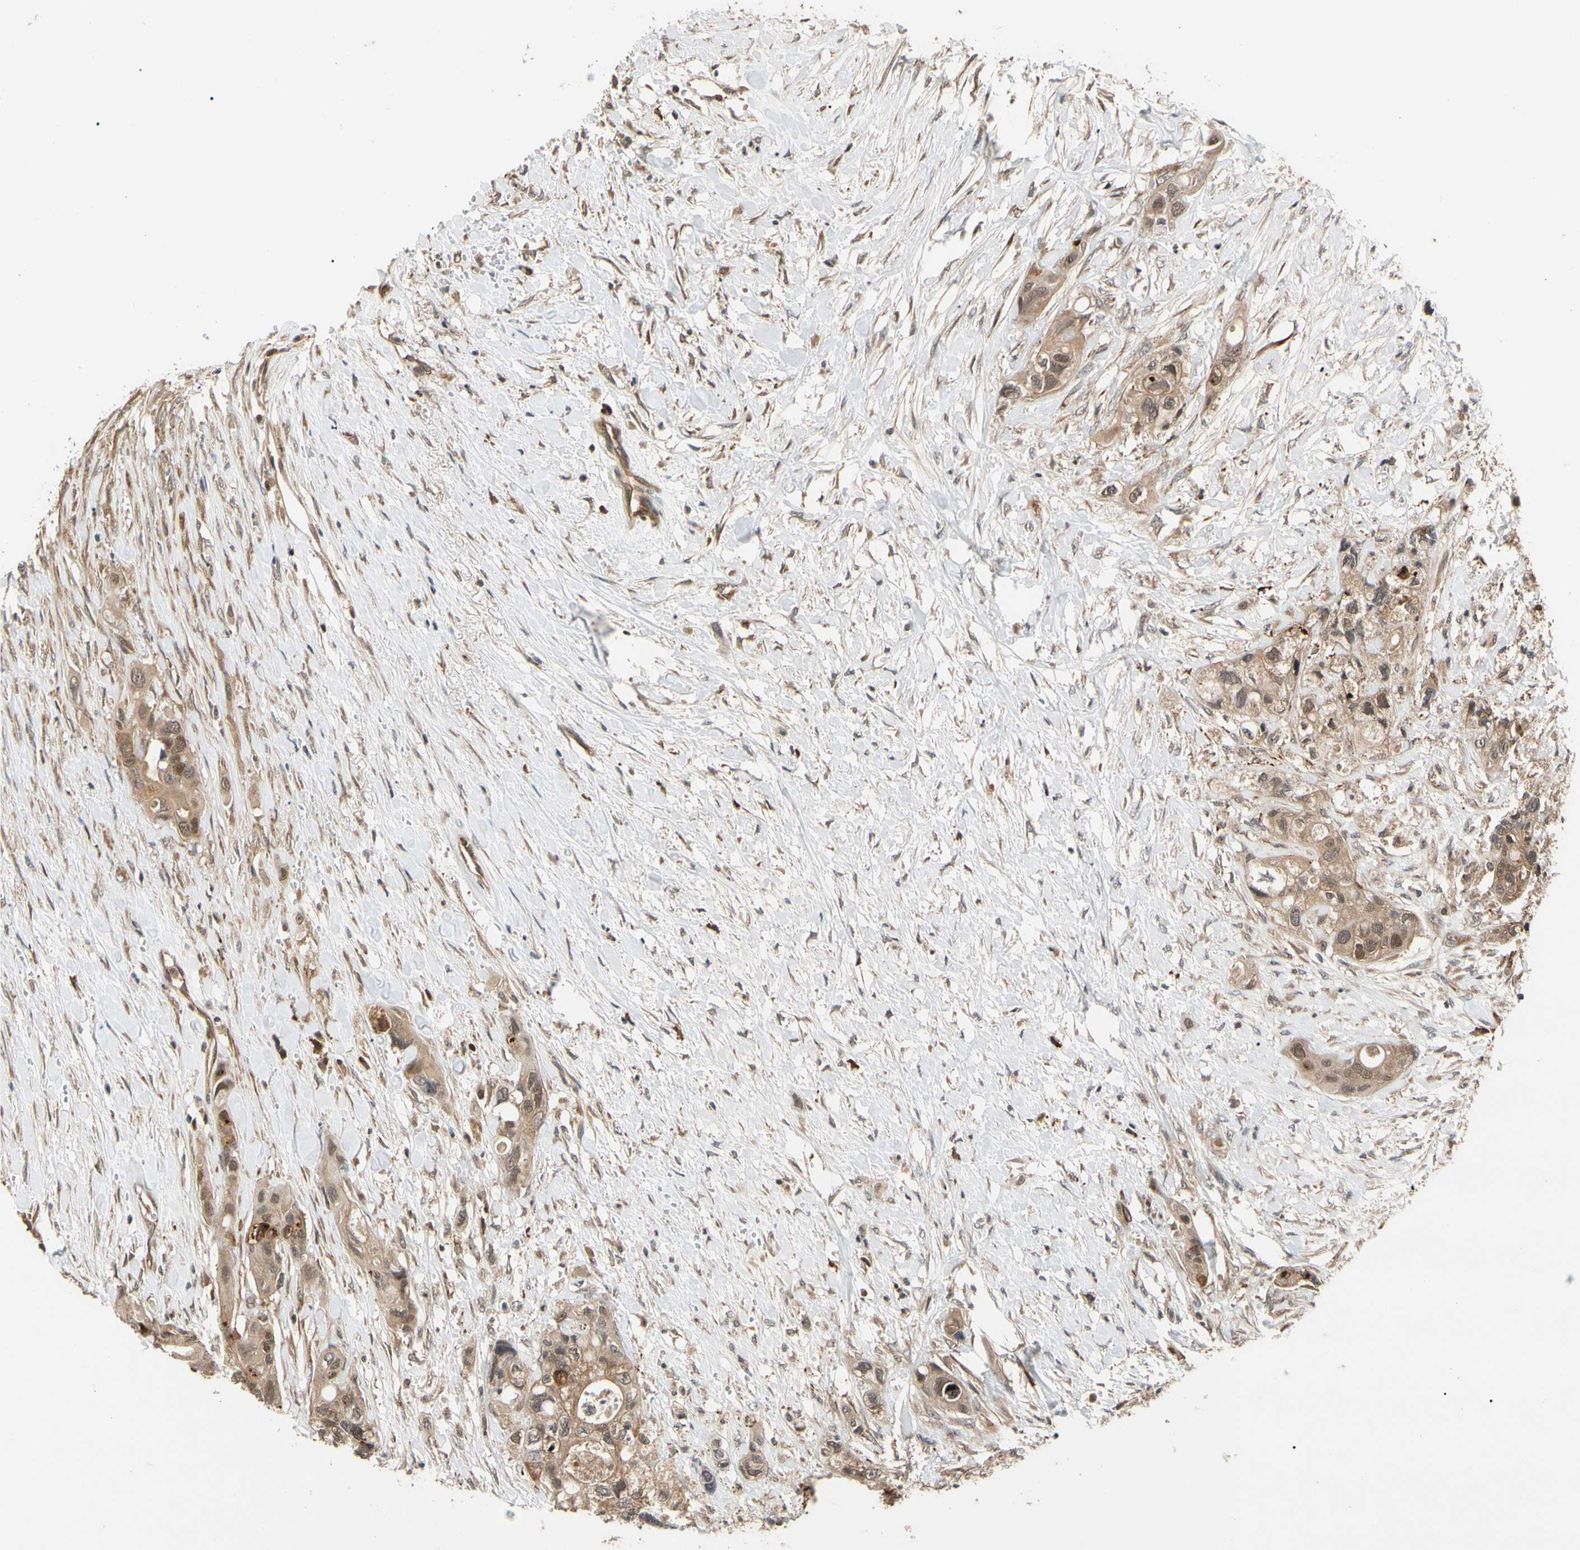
{"staining": {"intensity": "moderate", "quantity": ">75%", "location": "cytoplasmic/membranous"}, "tissue": "colorectal cancer", "cell_type": "Tumor cells", "image_type": "cancer", "snomed": [{"axis": "morphology", "description": "Adenocarcinoma, NOS"}, {"axis": "topography", "description": "Colon"}], "caption": "Protein analysis of colorectal cancer tissue displays moderate cytoplasmic/membranous expression in approximately >75% of tumor cells. The protein of interest is shown in brown color, while the nuclei are stained blue.", "gene": "CYTIP", "patient": {"sex": "female", "age": 57}}